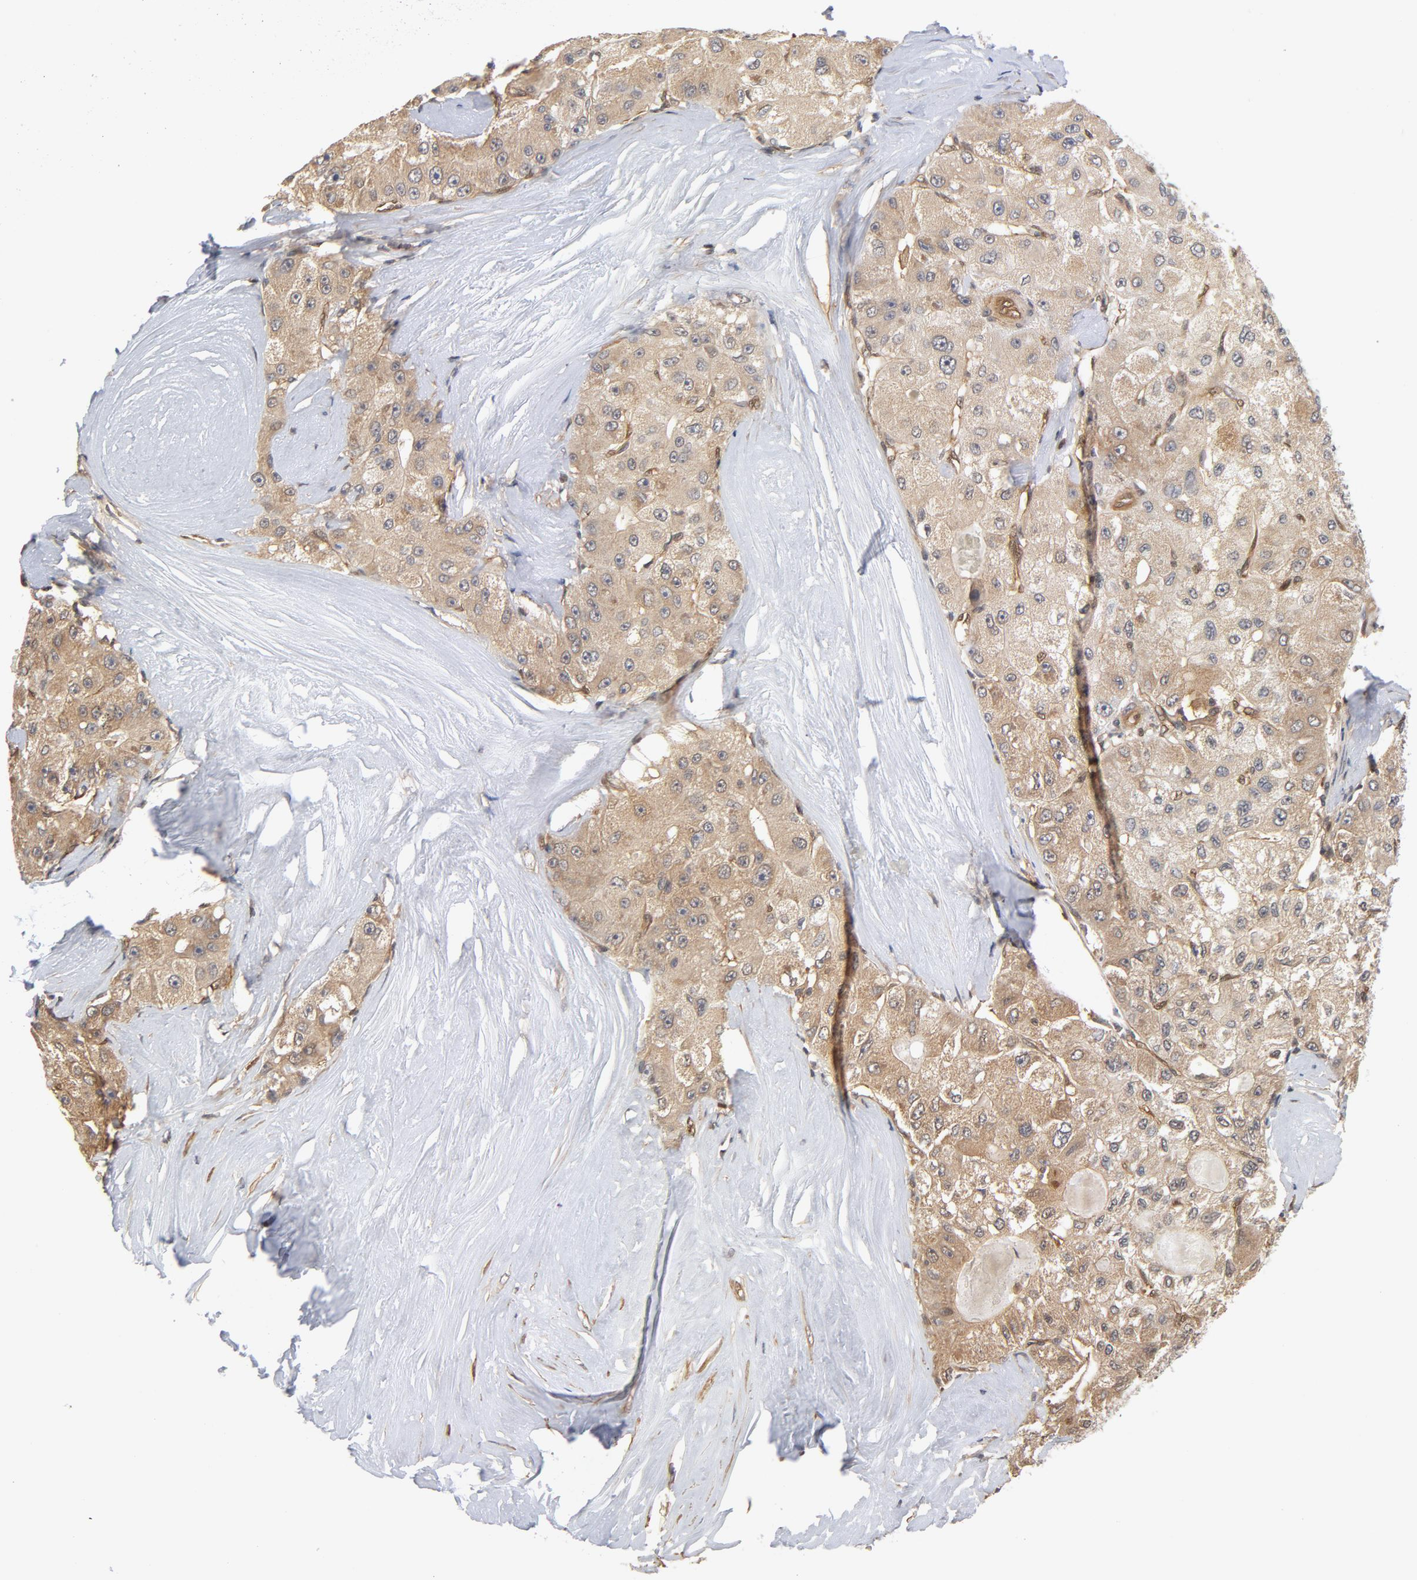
{"staining": {"intensity": "moderate", "quantity": ">75%", "location": "cytoplasmic/membranous"}, "tissue": "liver cancer", "cell_type": "Tumor cells", "image_type": "cancer", "snomed": [{"axis": "morphology", "description": "Carcinoma, Hepatocellular, NOS"}, {"axis": "topography", "description": "Liver"}], "caption": "A micrograph showing moderate cytoplasmic/membranous expression in about >75% of tumor cells in hepatocellular carcinoma (liver), as visualized by brown immunohistochemical staining.", "gene": "CDC37", "patient": {"sex": "male", "age": 80}}